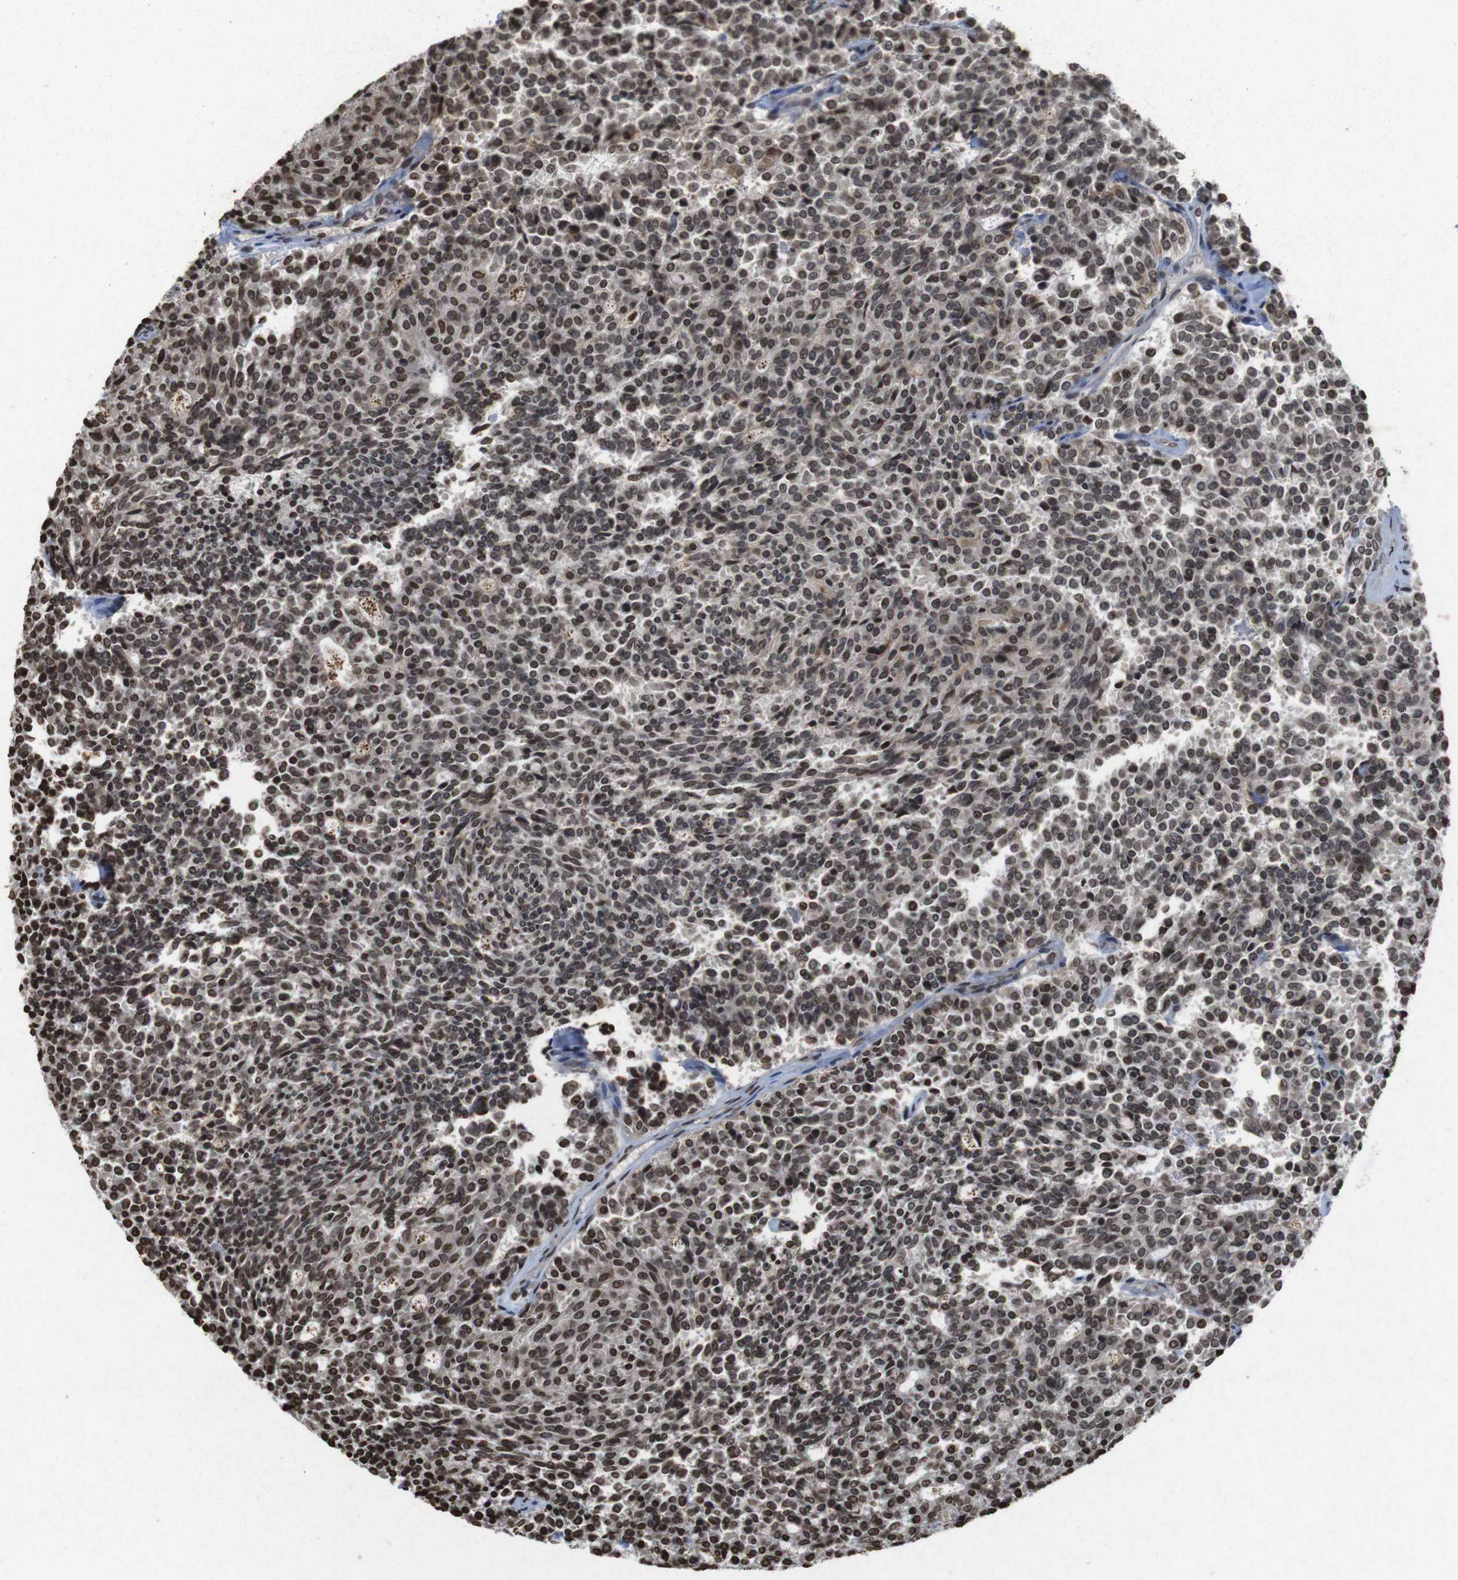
{"staining": {"intensity": "strong", "quantity": ">75%", "location": "cytoplasmic/membranous,nuclear"}, "tissue": "carcinoid", "cell_type": "Tumor cells", "image_type": "cancer", "snomed": [{"axis": "morphology", "description": "Carcinoid, malignant, NOS"}, {"axis": "topography", "description": "Pancreas"}], "caption": "Carcinoid stained with DAB (3,3'-diaminobenzidine) immunohistochemistry (IHC) reveals high levels of strong cytoplasmic/membranous and nuclear staining in about >75% of tumor cells.", "gene": "FOXA3", "patient": {"sex": "female", "age": 54}}